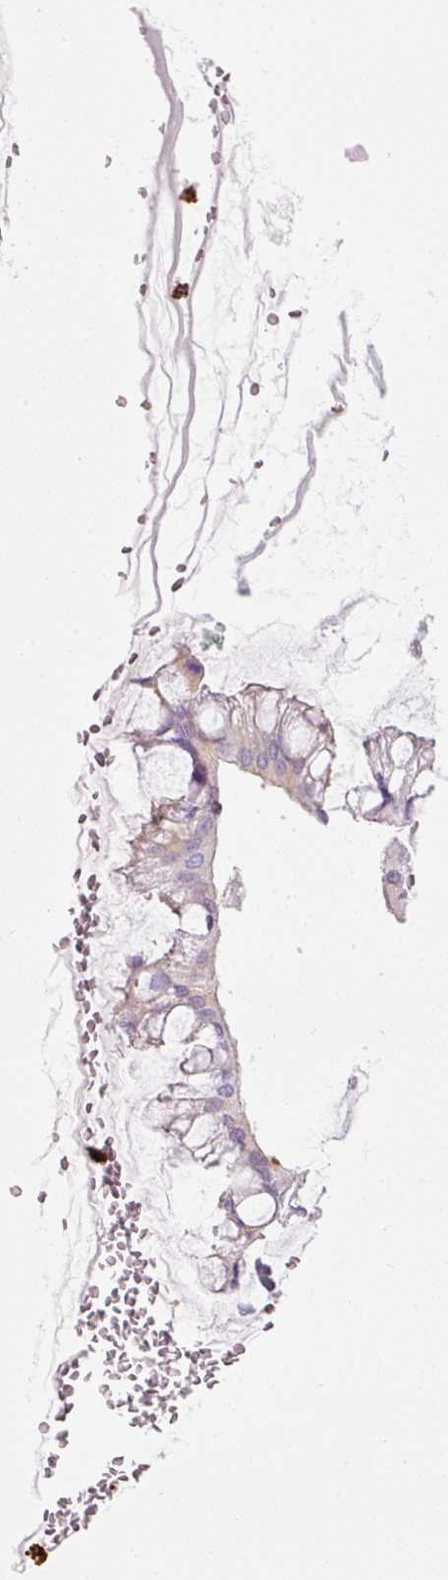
{"staining": {"intensity": "negative", "quantity": "none", "location": "none"}, "tissue": "ovarian cancer", "cell_type": "Tumor cells", "image_type": "cancer", "snomed": [{"axis": "morphology", "description": "Cystadenocarcinoma, mucinous, NOS"}, {"axis": "topography", "description": "Ovary"}], "caption": "Tumor cells are negative for brown protein staining in ovarian cancer. The staining is performed using DAB (3,3'-diaminobenzidine) brown chromogen with nuclei counter-stained in using hematoxylin.", "gene": "MAP3K3", "patient": {"sex": "female", "age": 73}}